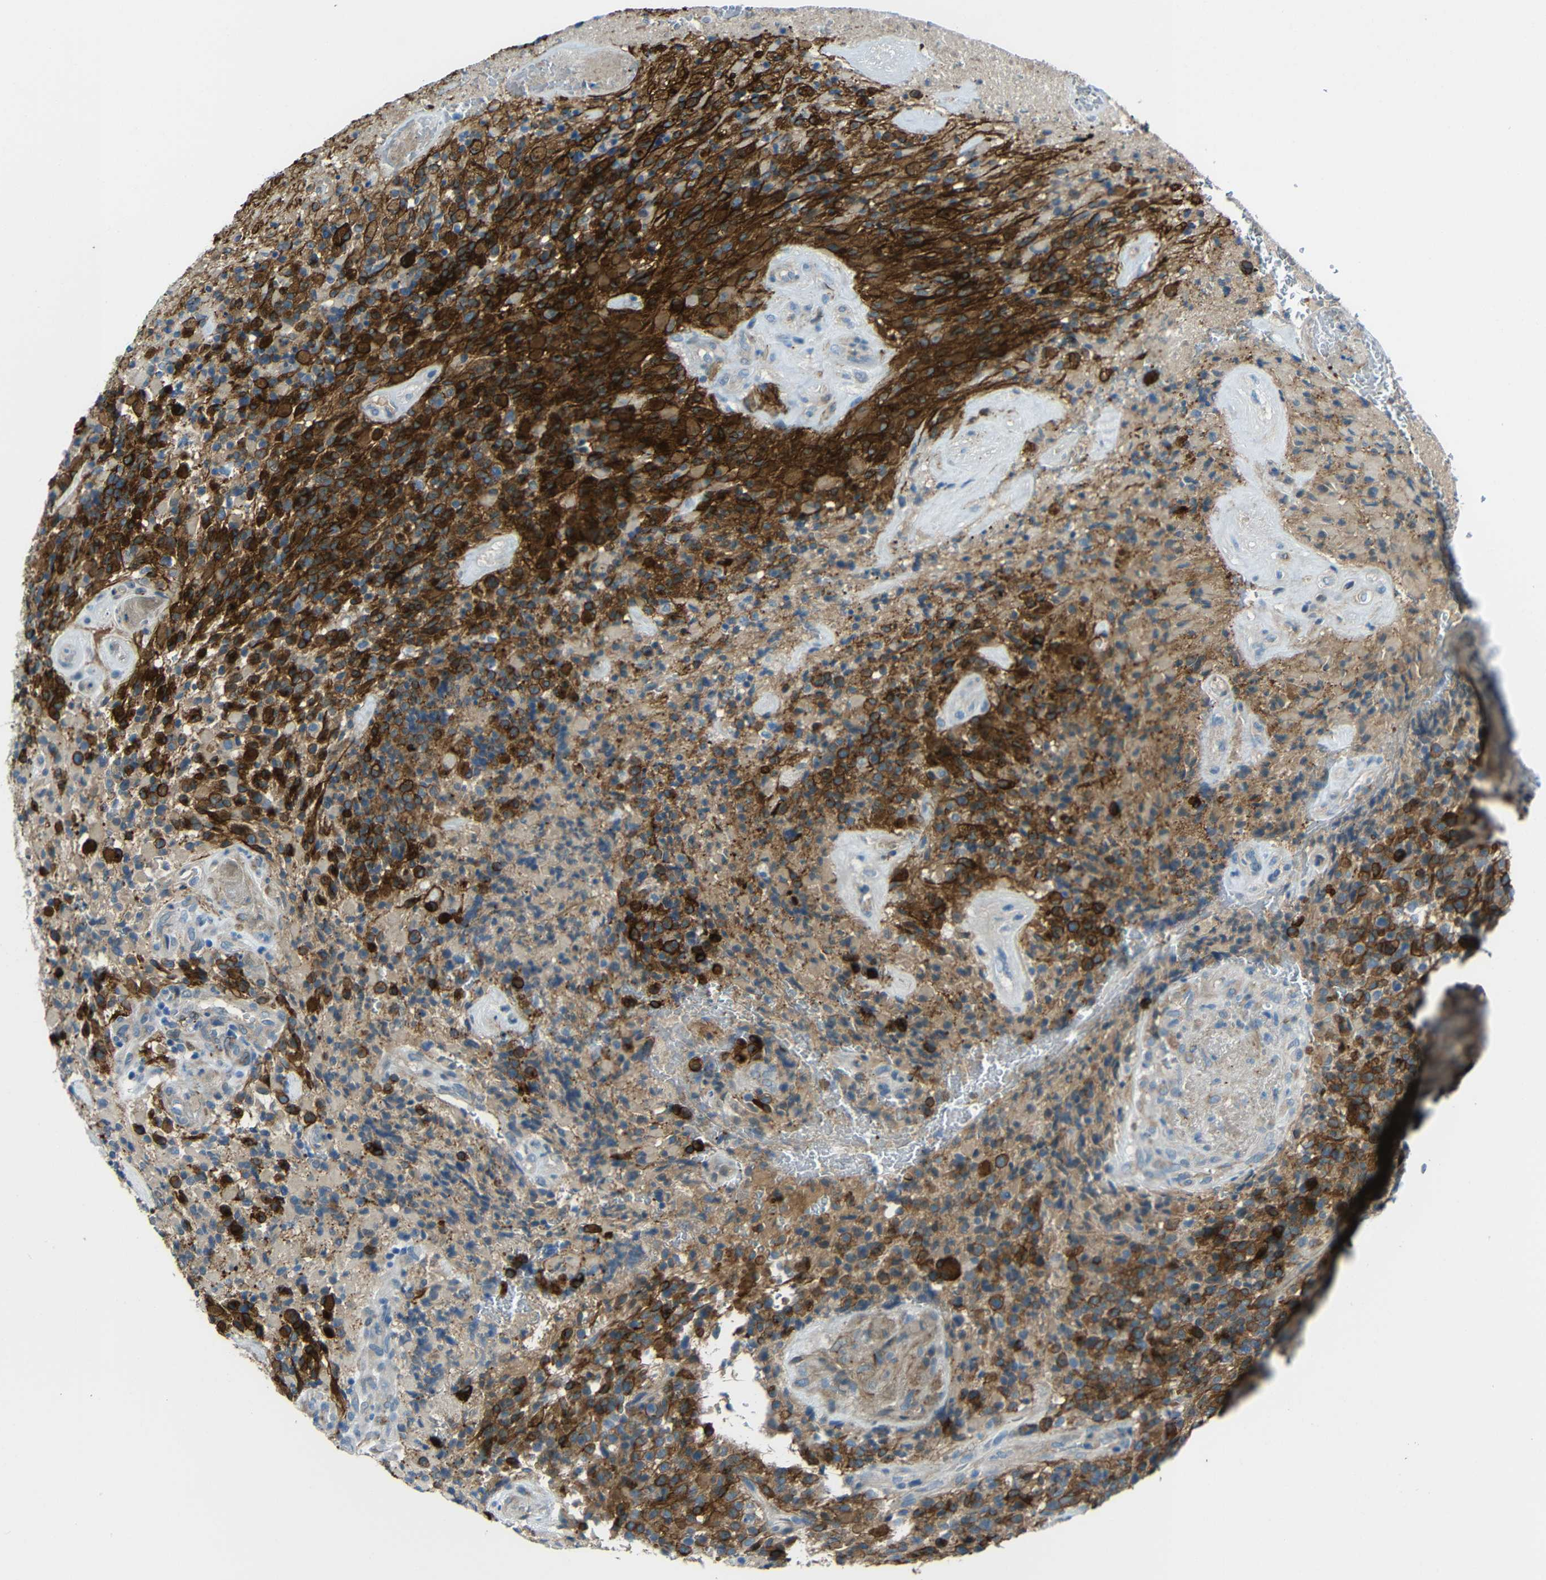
{"staining": {"intensity": "strong", "quantity": ">75%", "location": "cytoplasmic/membranous"}, "tissue": "glioma", "cell_type": "Tumor cells", "image_type": "cancer", "snomed": [{"axis": "morphology", "description": "Glioma, malignant, High grade"}, {"axis": "topography", "description": "Brain"}], "caption": "Immunohistochemistry (IHC) photomicrograph of glioma stained for a protein (brown), which exhibits high levels of strong cytoplasmic/membranous positivity in approximately >75% of tumor cells.", "gene": "DCLK1", "patient": {"sex": "male", "age": 71}}